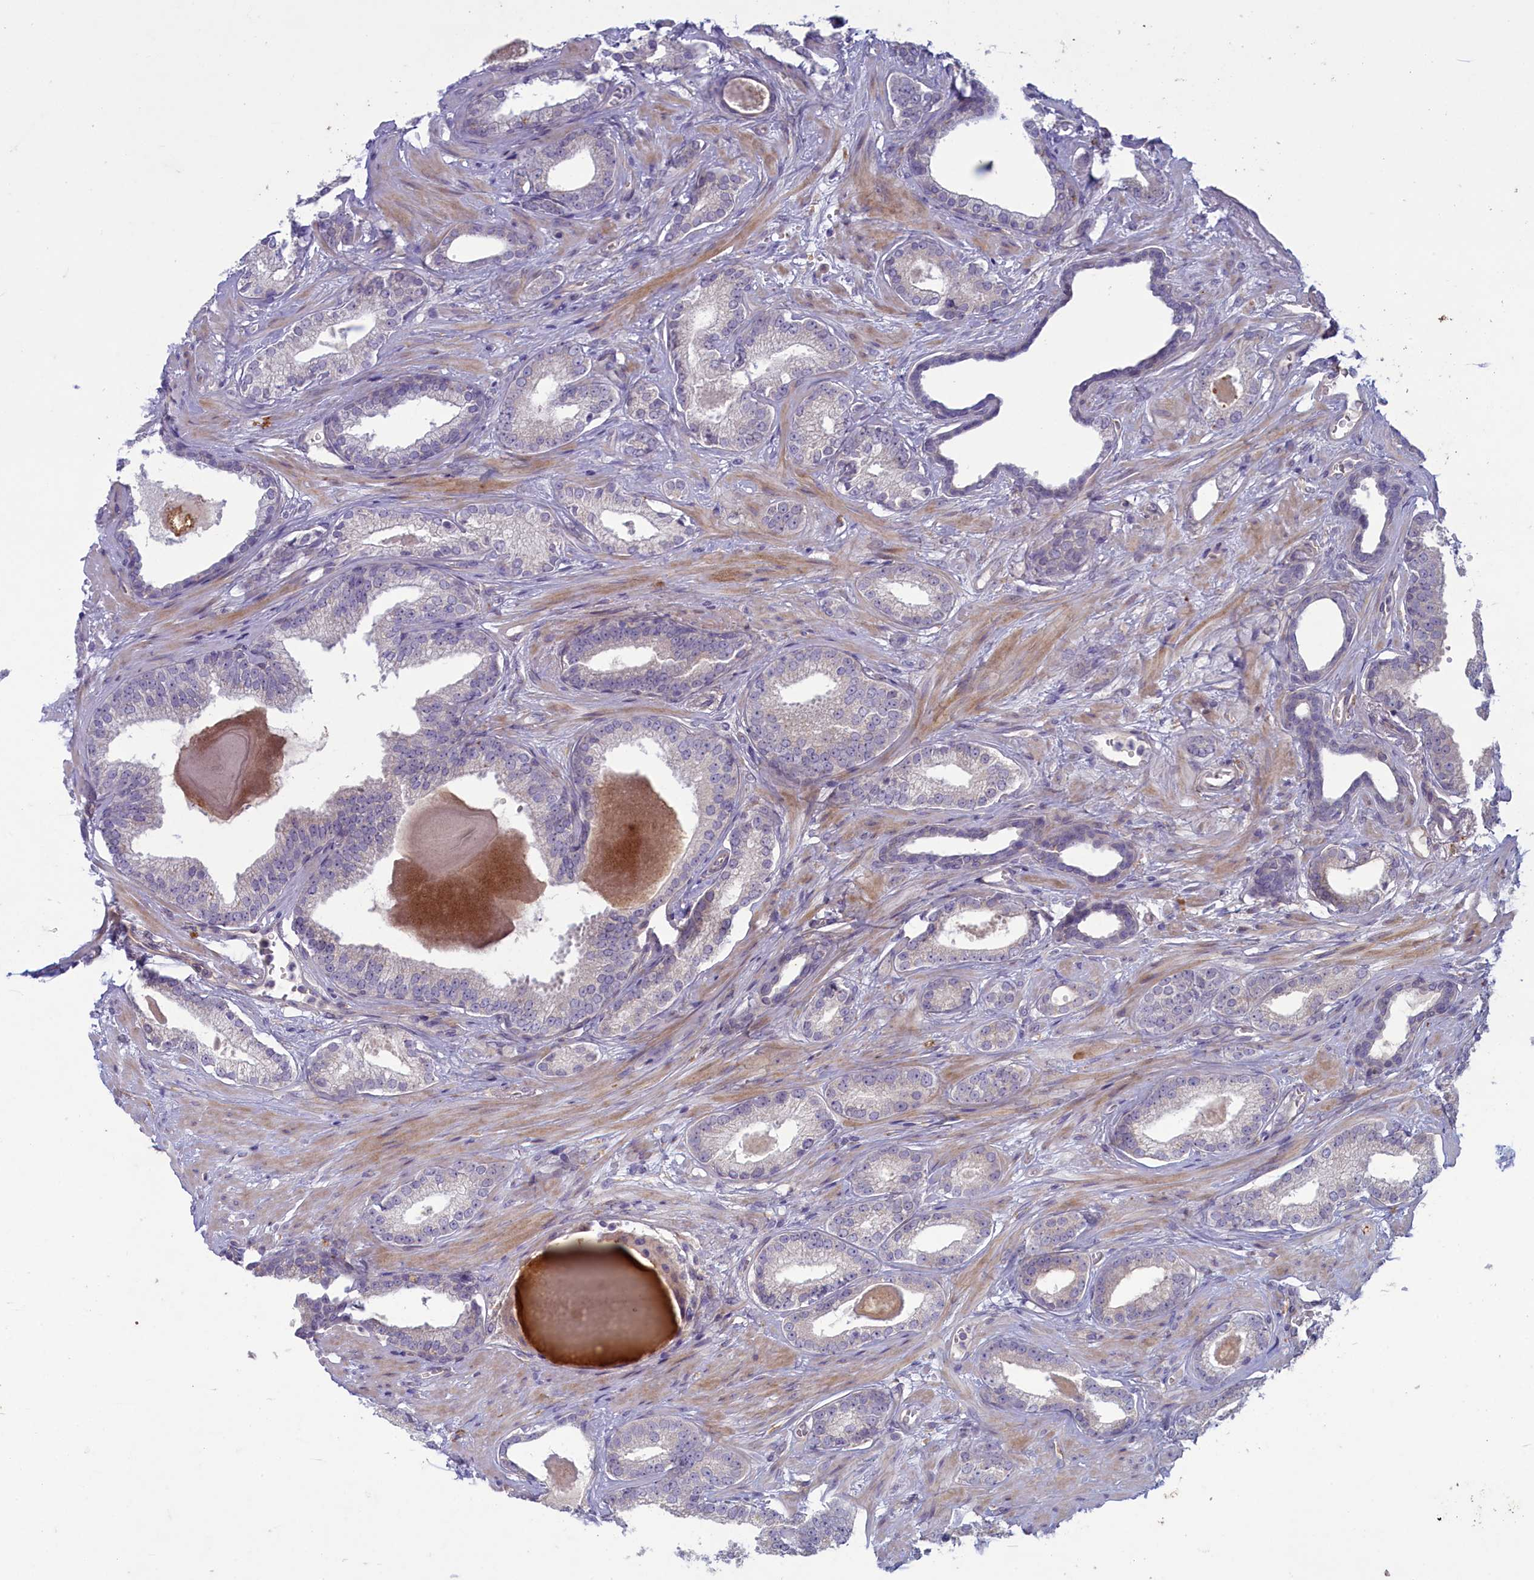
{"staining": {"intensity": "negative", "quantity": "none", "location": "none"}, "tissue": "prostate cancer", "cell_type": "Tumor cells", "image_type": "cancer", "snomed": [{"axis": "morphology", "description": "Adenocarcinoma, Low grade"}, {"axis": "topography", "description": "Prostate"}], "caption": "Prostate cancer (adenocarcinoma (low-grade)) stained for a protein using IHC shows no expression tumor cells.", "gene": "PLEKHG6", "patient": {"sex": "male", "age": 70}}